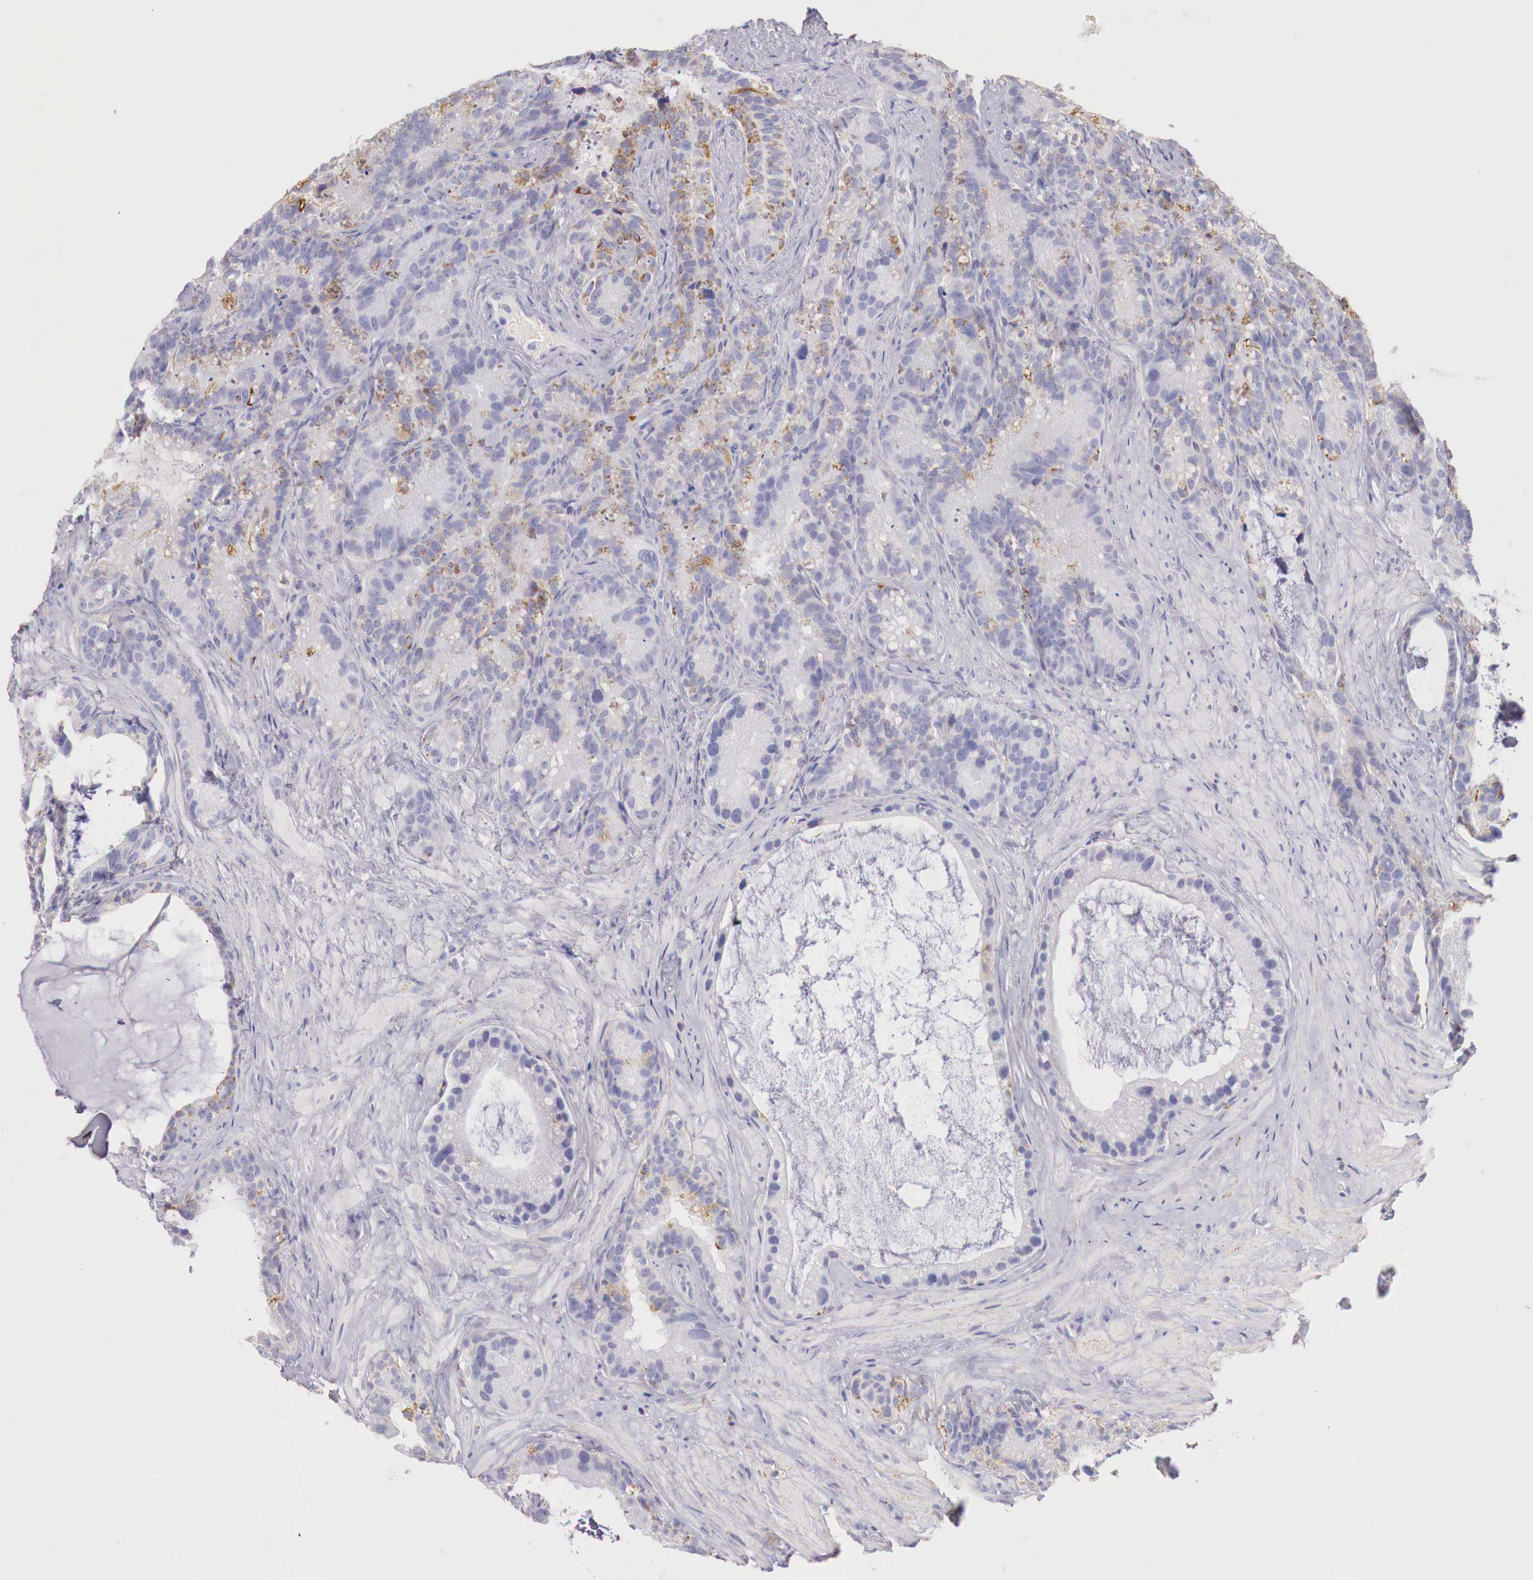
{"staining": {"intensity": "moderate", "quantity": "<25%", "location": "cytoplasmic/membranous"}, "tissue": "seminal vesicle", "cell_type": "Glandular cells", "image_type": "normal", "snomed": [{"axis": "morphology", "description": "Normal tissue, NOS"}, {"axis": "topography", "description": "Seminal veicle"}], "caption": "Immunohistochemistry histopathology image of normal seminal vesicle: human seminal vesicle stained using immunohistochemistry (IHC) reveals low levels of moderate protein expression localized specifically in the cytoplasmic/membranous of glandular cells, appearing as a cytoplasmic/membranous brown color.", "gene": "IDH3G", "patient": {"sex": "male", "age": 63}}